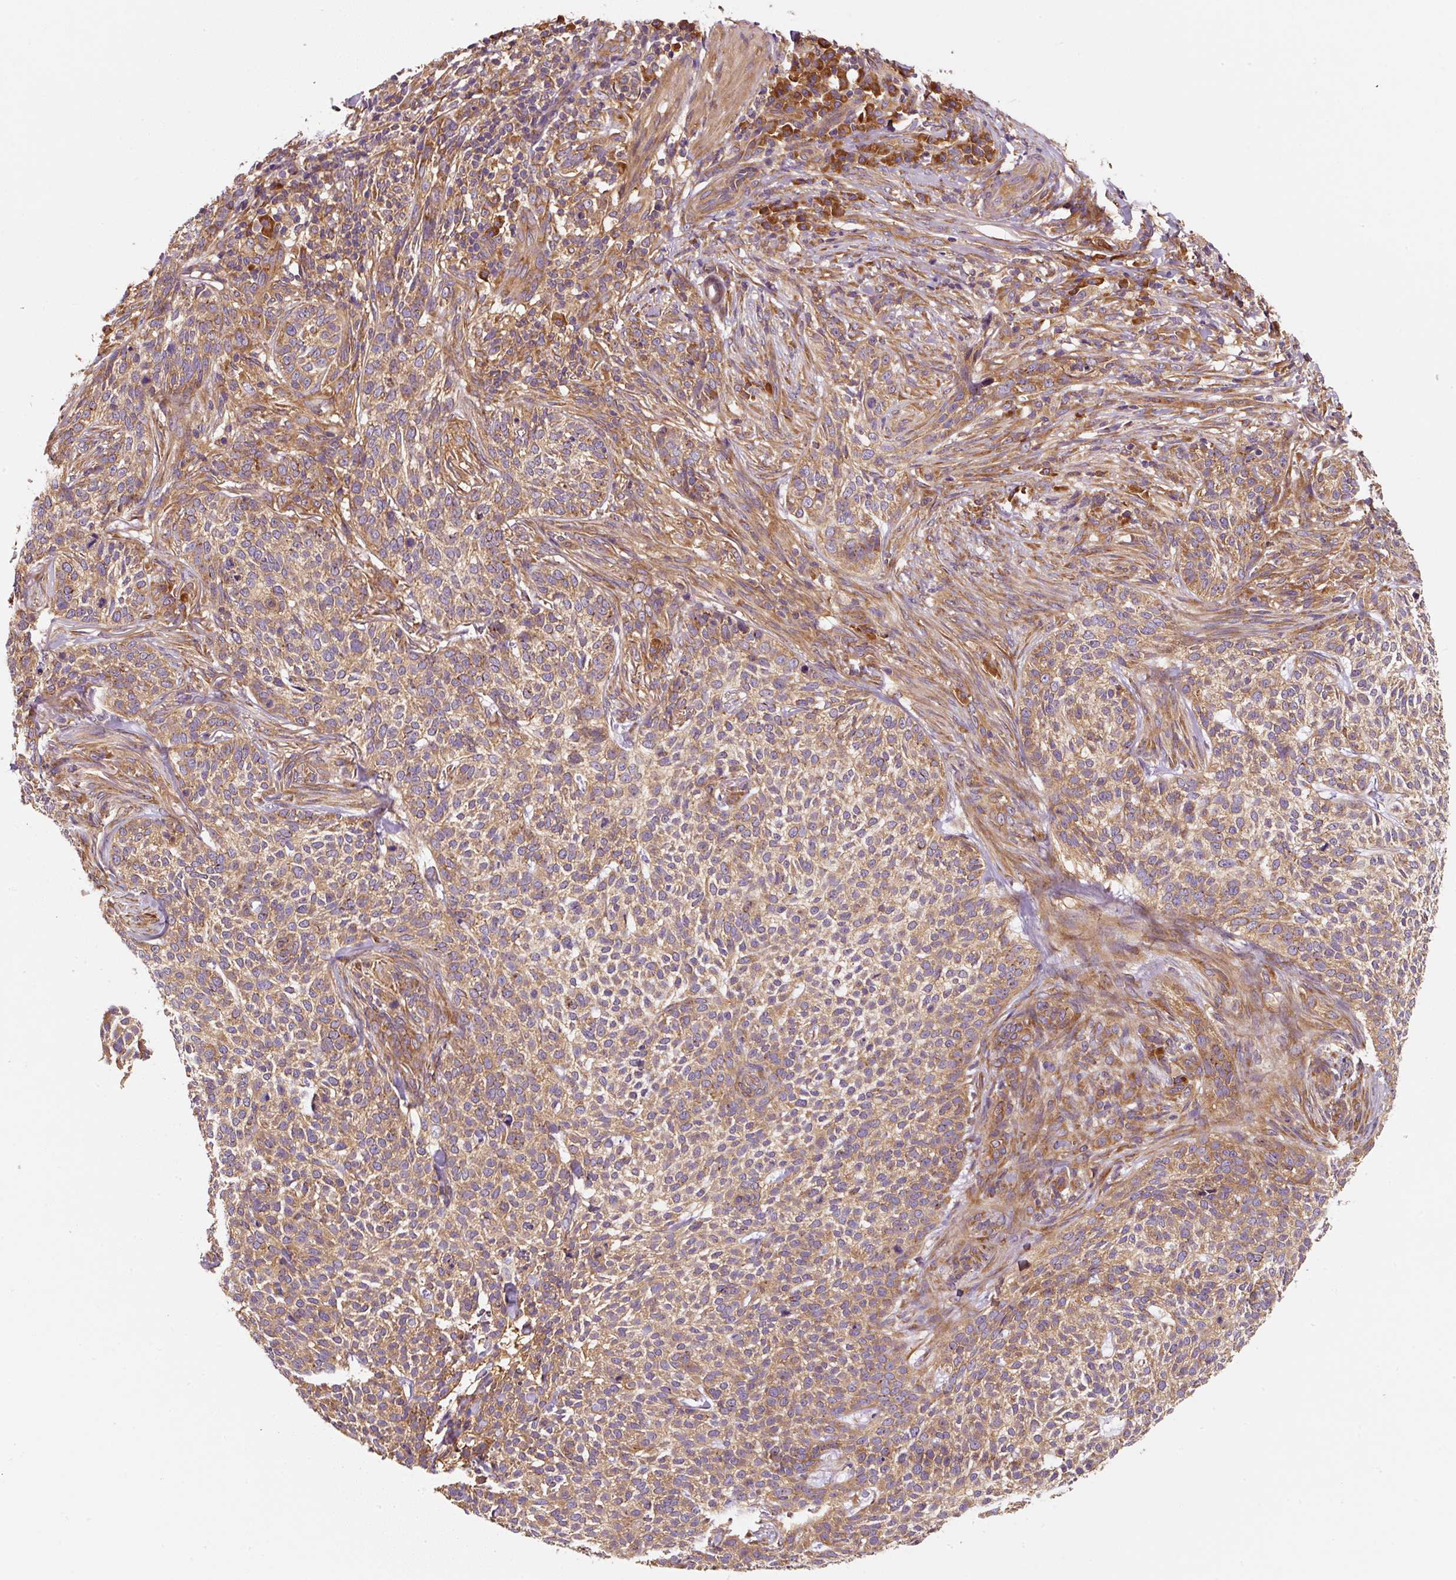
{"staining": {"intensity": "moderate", "quantity": ">75%", "location": "cytoplasmic/membranous"}, "tissue": "skin cancer", "cell_type": "Tumor cells", "image_type": "cancer", "snomed": [{"axis": "morphology", "description": "Basal cell carcinoma"}, {"axis": "topography", "description": "Skin"}], "caption": "Approximately >75% of tumor cells in human skin cancer (basal cell carcinoma) display moderate cytoplasmic/membranous protein positivity as visualized by brown immunohistochemical staining.", "gene": "EIF2S2", "patient": {"sex": "female", "age": 64}}